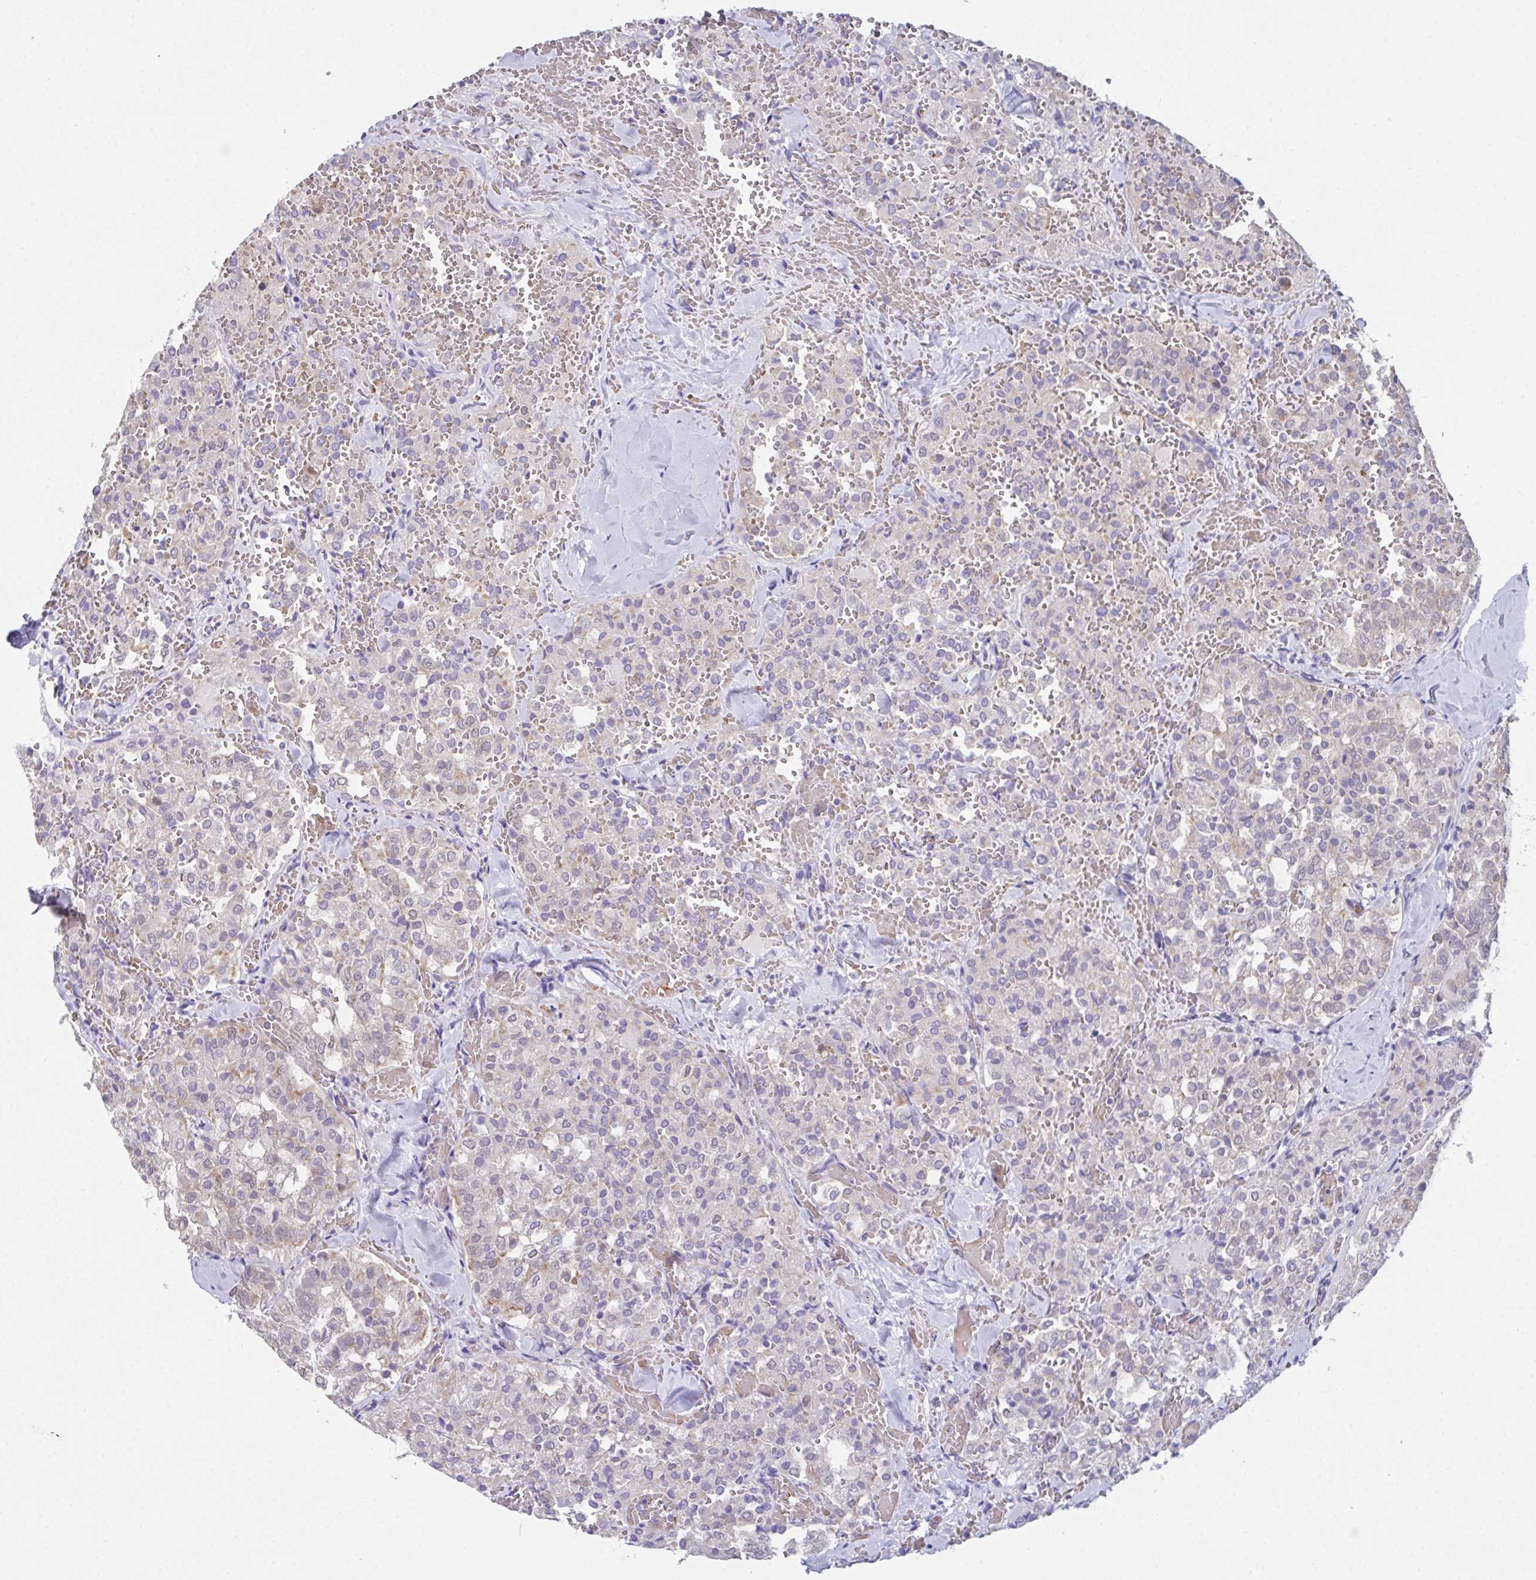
{"staining": {"intensity": "weak", "quantity": "<25%", "location": "cytoplasmic/membranous"}, "tissue": "thyroid cancer", "cell_type": "Tumor cells", "image_type": "cancer", "snomed": [{"axis": "morphology", "description": "Follicular adenoma carcinoma, NOS"}, {"axis": "topography", "description": "Thyroid gland"}], "caption": "Human follicular adenoma carcinoma (thyroid) stained for a protein using IHC displays no expression in tumor cells.", "gene": "TFAP2C", "patient": {"sex": "male", "age": 75}}